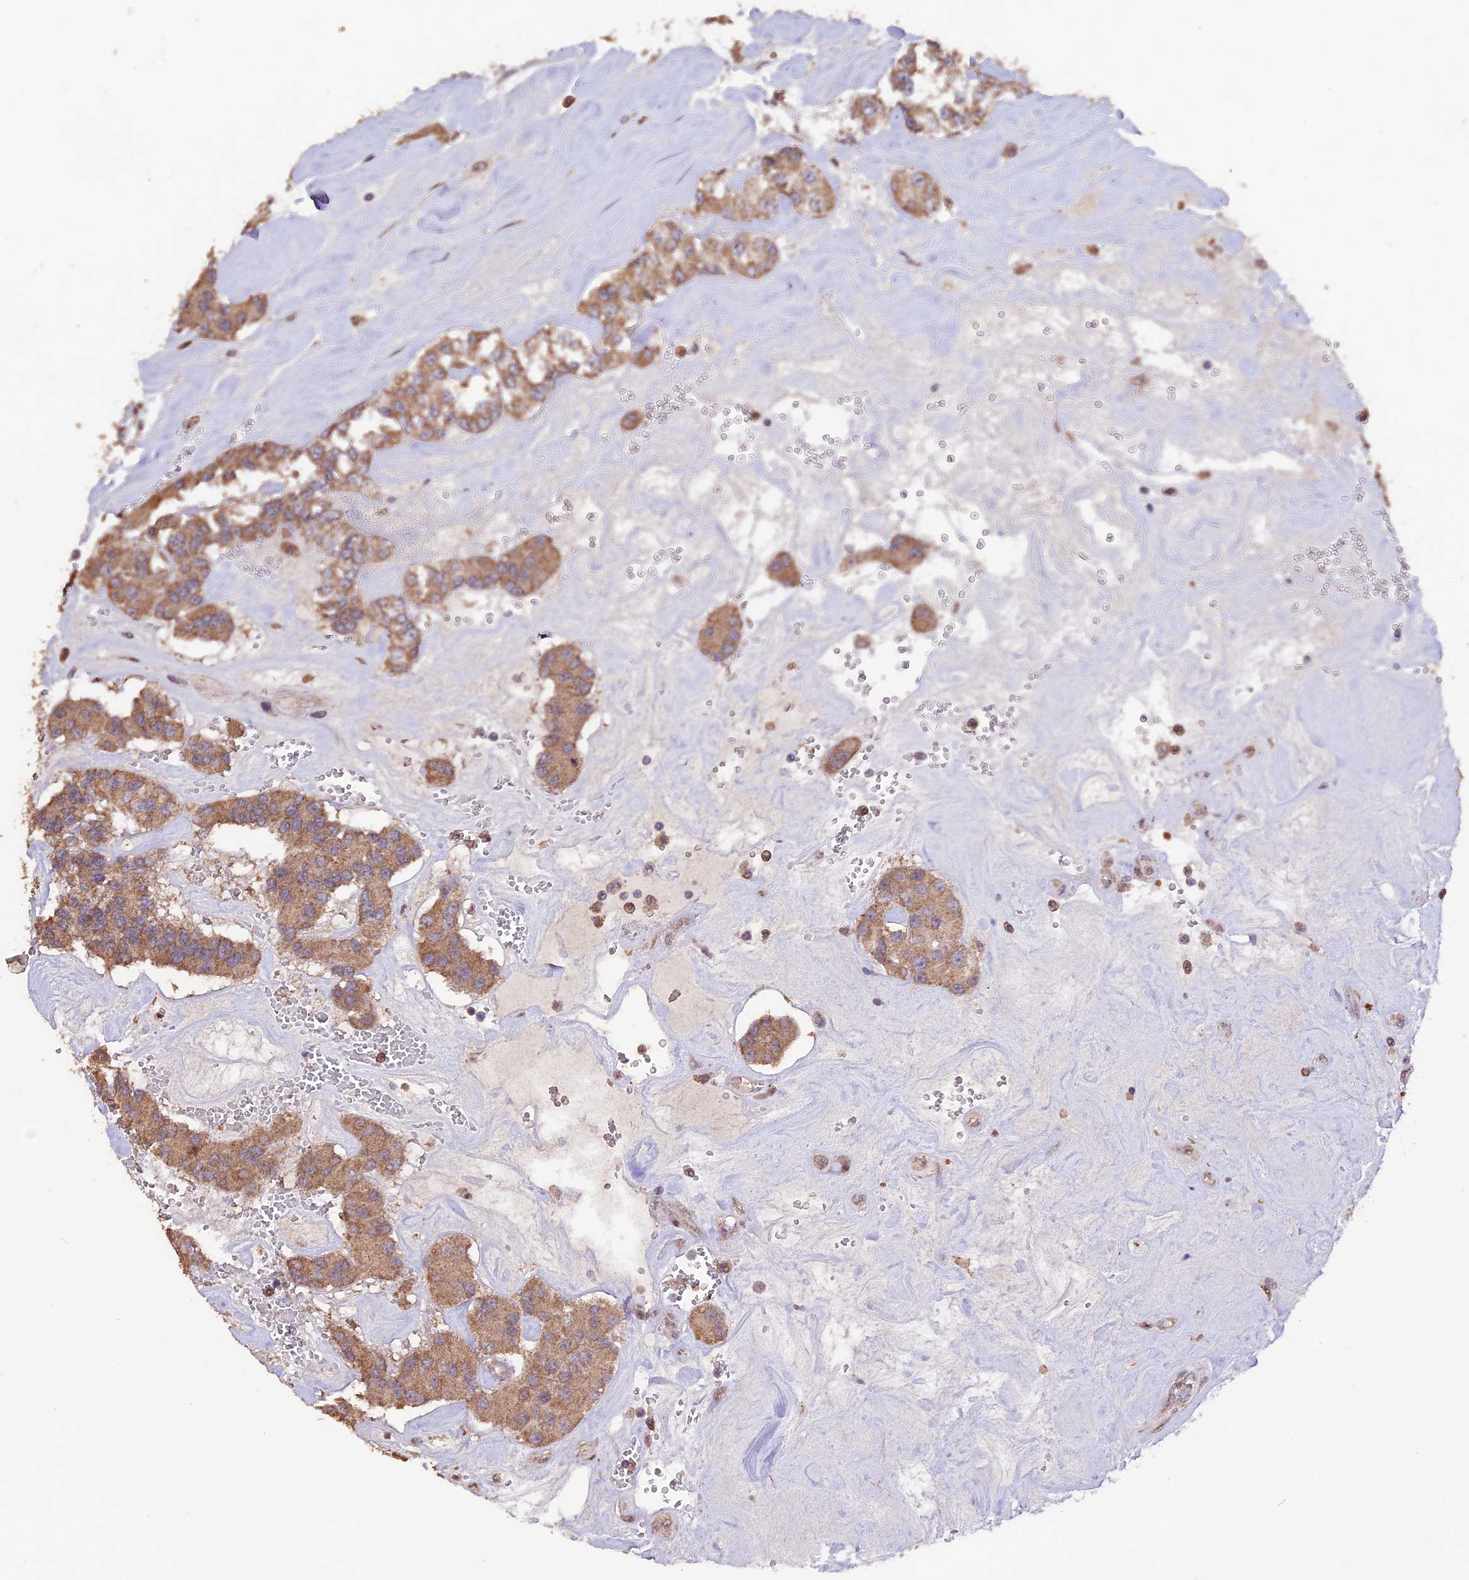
{"staining": {"intensity": "moderate", "quantity": ">75%", "location": "cytoplasmic/membranous"}, "tissue": "carcinoid", "cell_type": "Tumor cells", "image_type": "cancer", "snomed": [{"axis": "morphology", "description": "Carcinoid, malignant, NOS"}, {"axis": "topography", "description": "Pancreas"}], "caption": "Moderate cytoplasmic/membranous expression is appreciated in about >75% of tumor cells in carcinoid. The protein is stained brown, and the nuclei are stained in blue (DAB (3,3'-diaminobenzidine) IHC with brightfield microscopy, high magnification).", "gene": "DIS3L", "patient": {"sex": "male", "age": 41}}